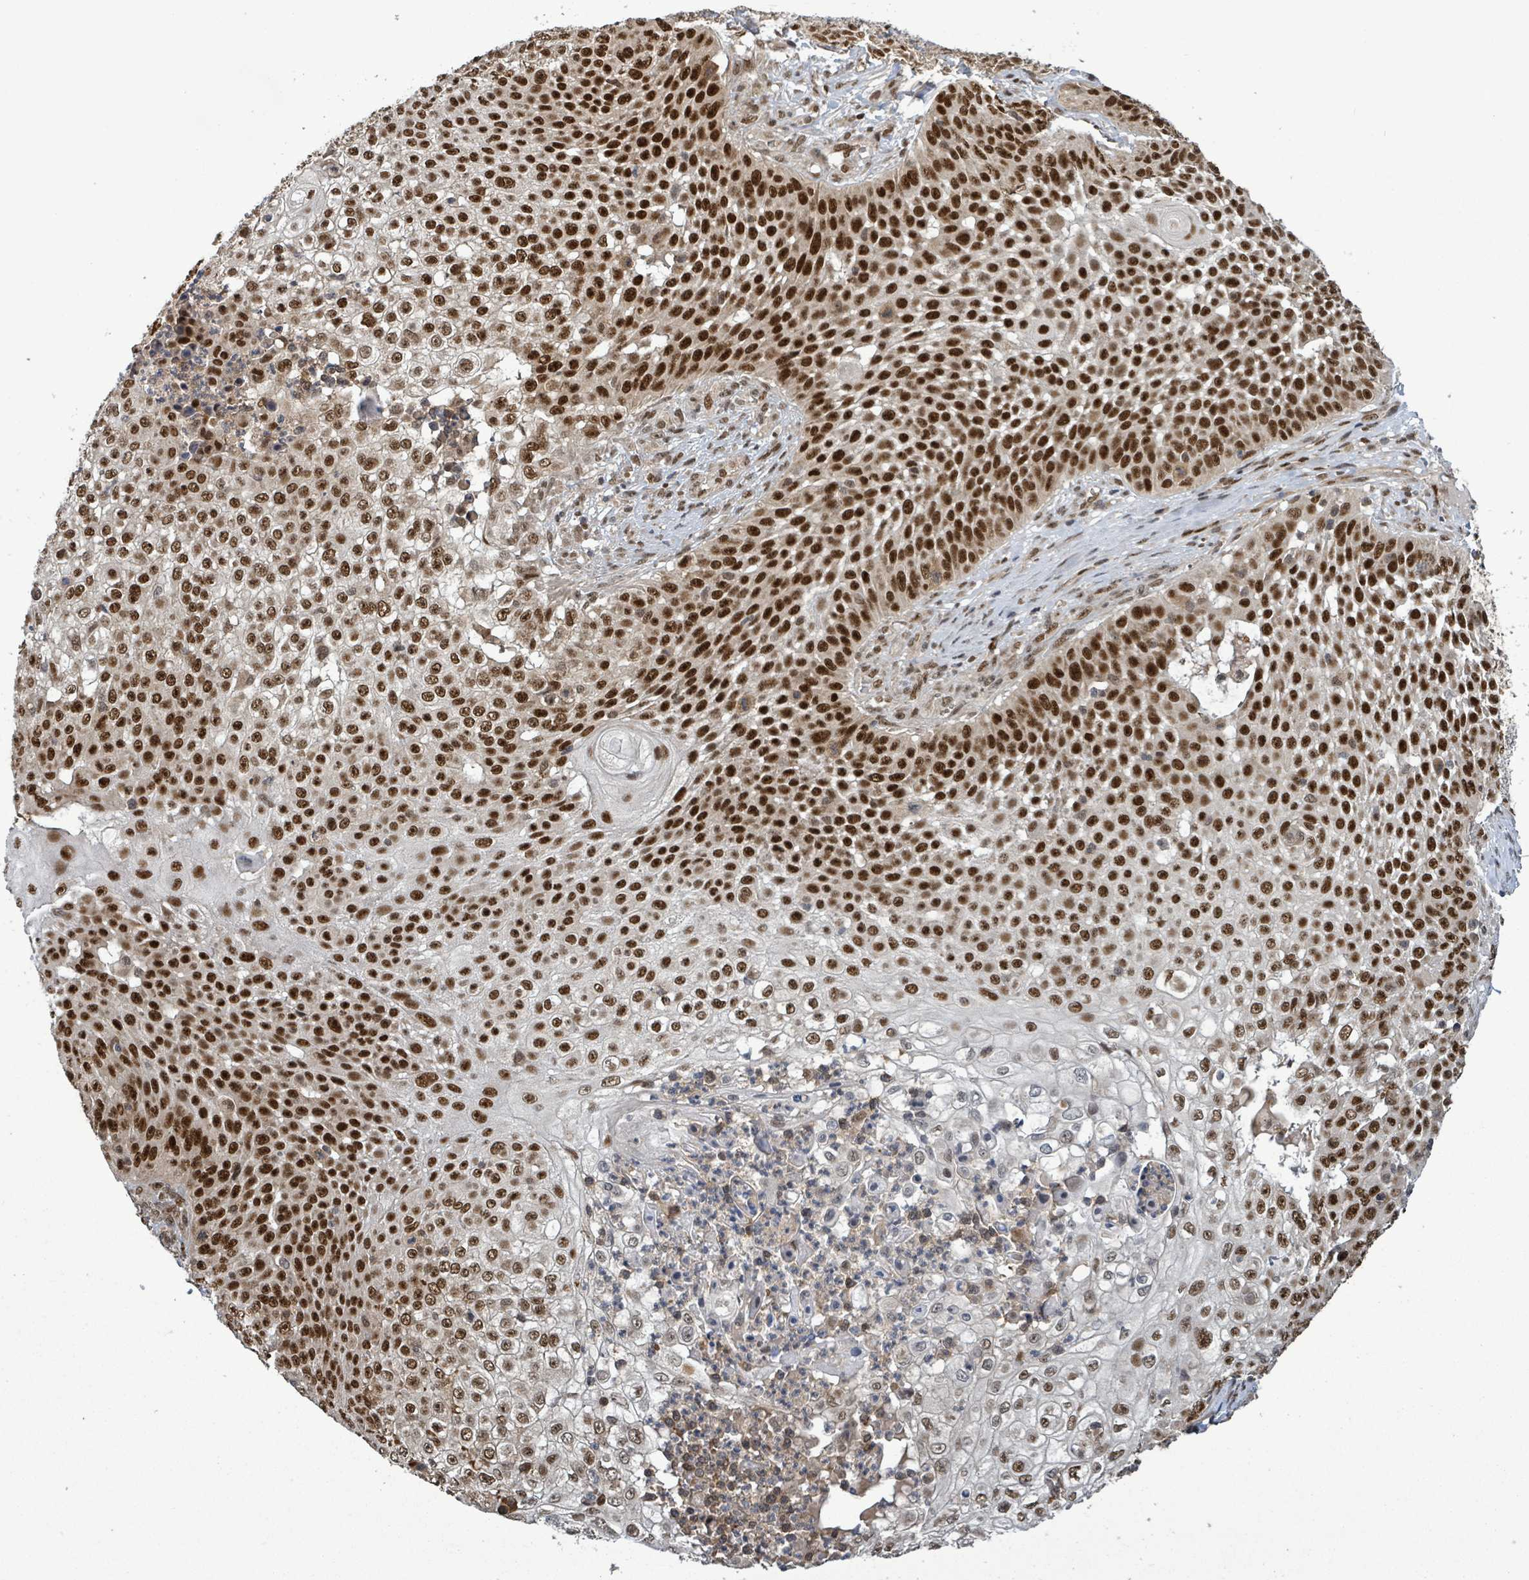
{"staining": {"intensity": "strong", "quantity": ">75%", "location": "nuclear"}, "tissue": "skin cancer", "cell_type": "Tumor cells", "image_type": "cancer", "snomed": [{"axis": "morphology", "description": "Squamous cell carcinoma, NOS"}, {"axis": "topography", "description": "Skin"}], "caption": "This is an image of immunohistochemistry (IHC) staining of skin cancer (squamous cell carcinoma), which shows strong staining in the nuclear of tumor cells.", "gene": "PATZ1", "patient": {"sex": "male", "age": 24}}